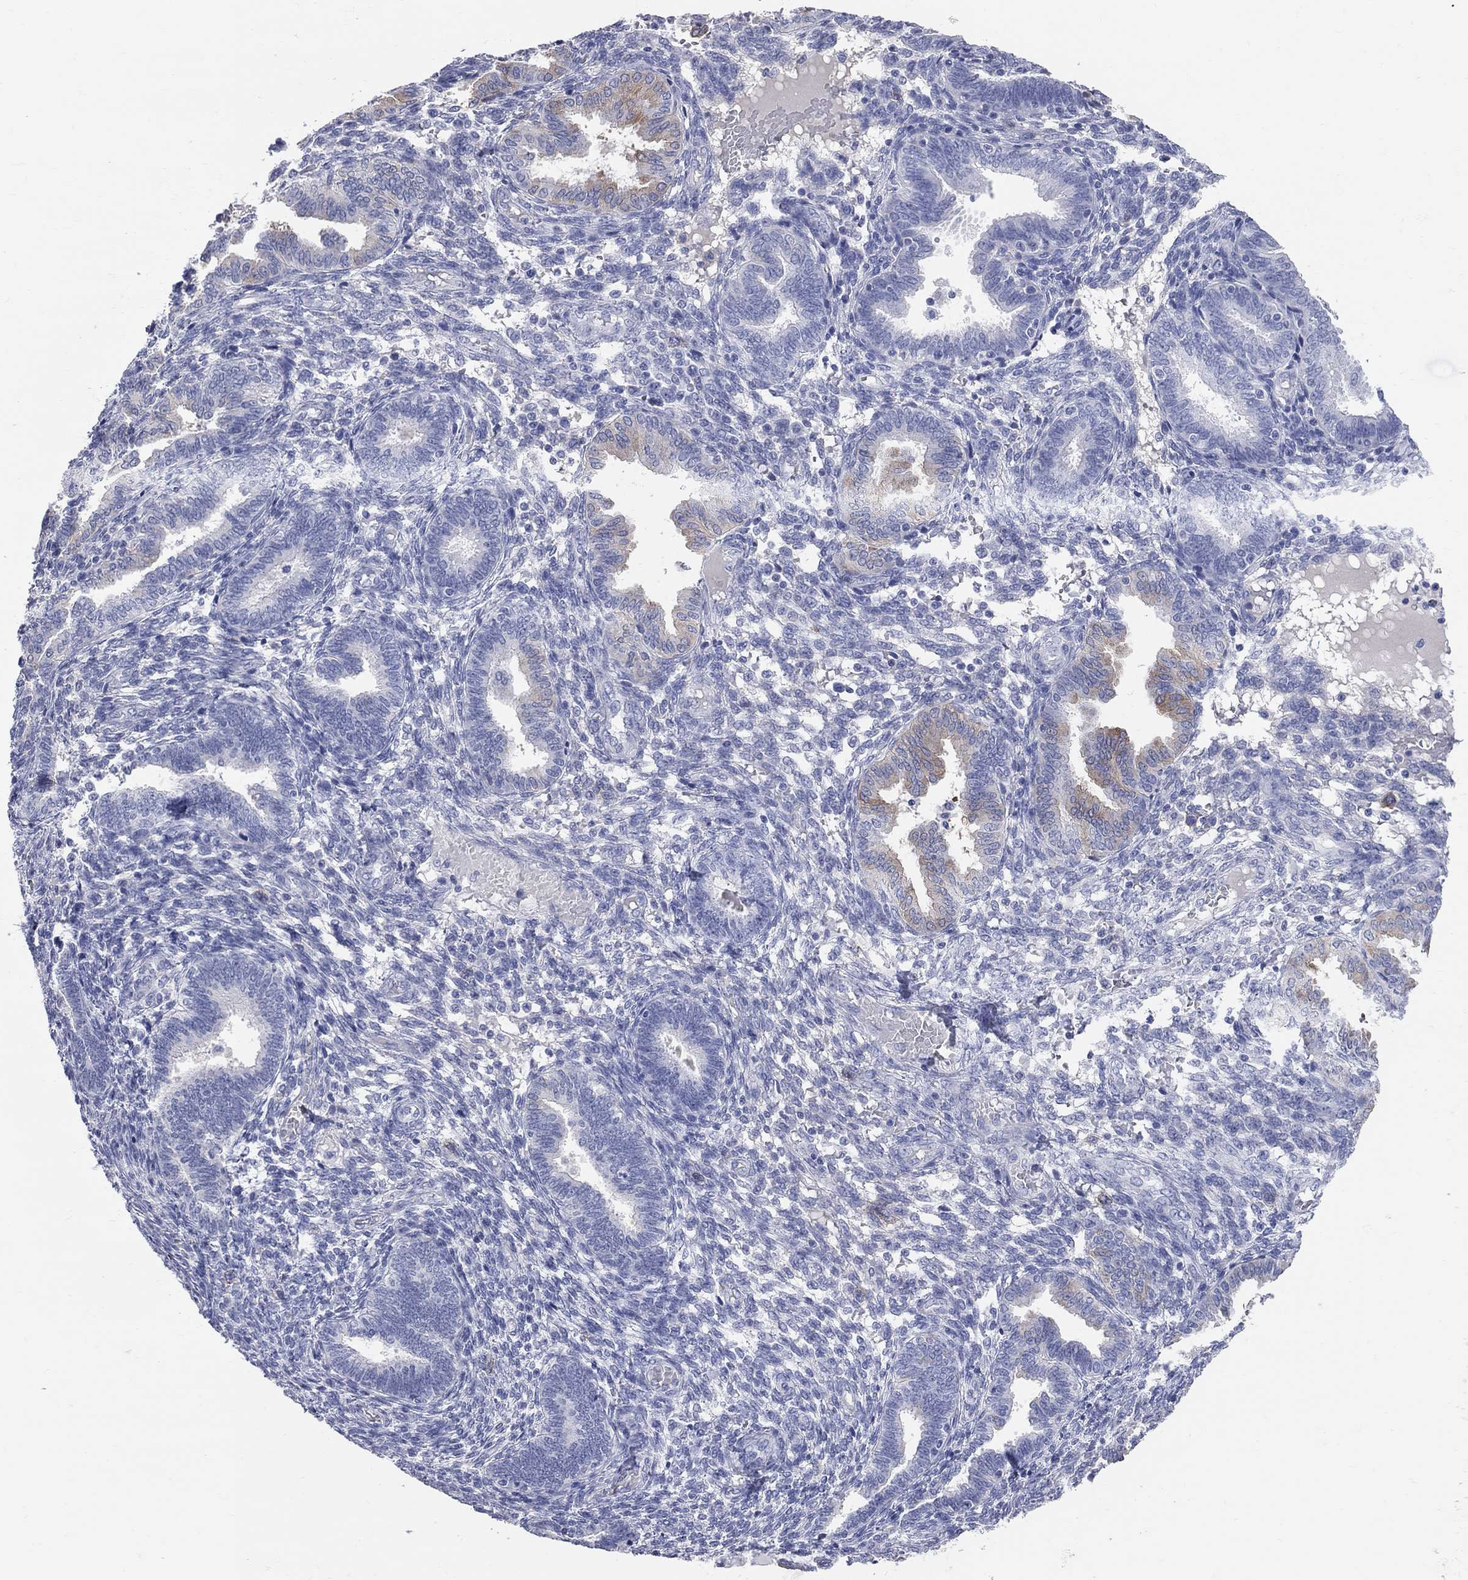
{"staining": {"intensity": "negative", "quantity": "none", "location": "none"}, "tissue": "endometrium", "cell_type": "Cells in endometrial stroma", "image_type": "normal", "snomed": [{"axis": "morphology", "description": "Normal tissue, NOS"}, {"axis": "topography", "description": "Endometrium"}], "caption": "Histopathology image shows no protein staining in cells in endometrial stroma of unremarkable endometrium. Nuclei are stained in blue.", "gene": "AOX1", "patient": {"sex": "female", "age": 42}}